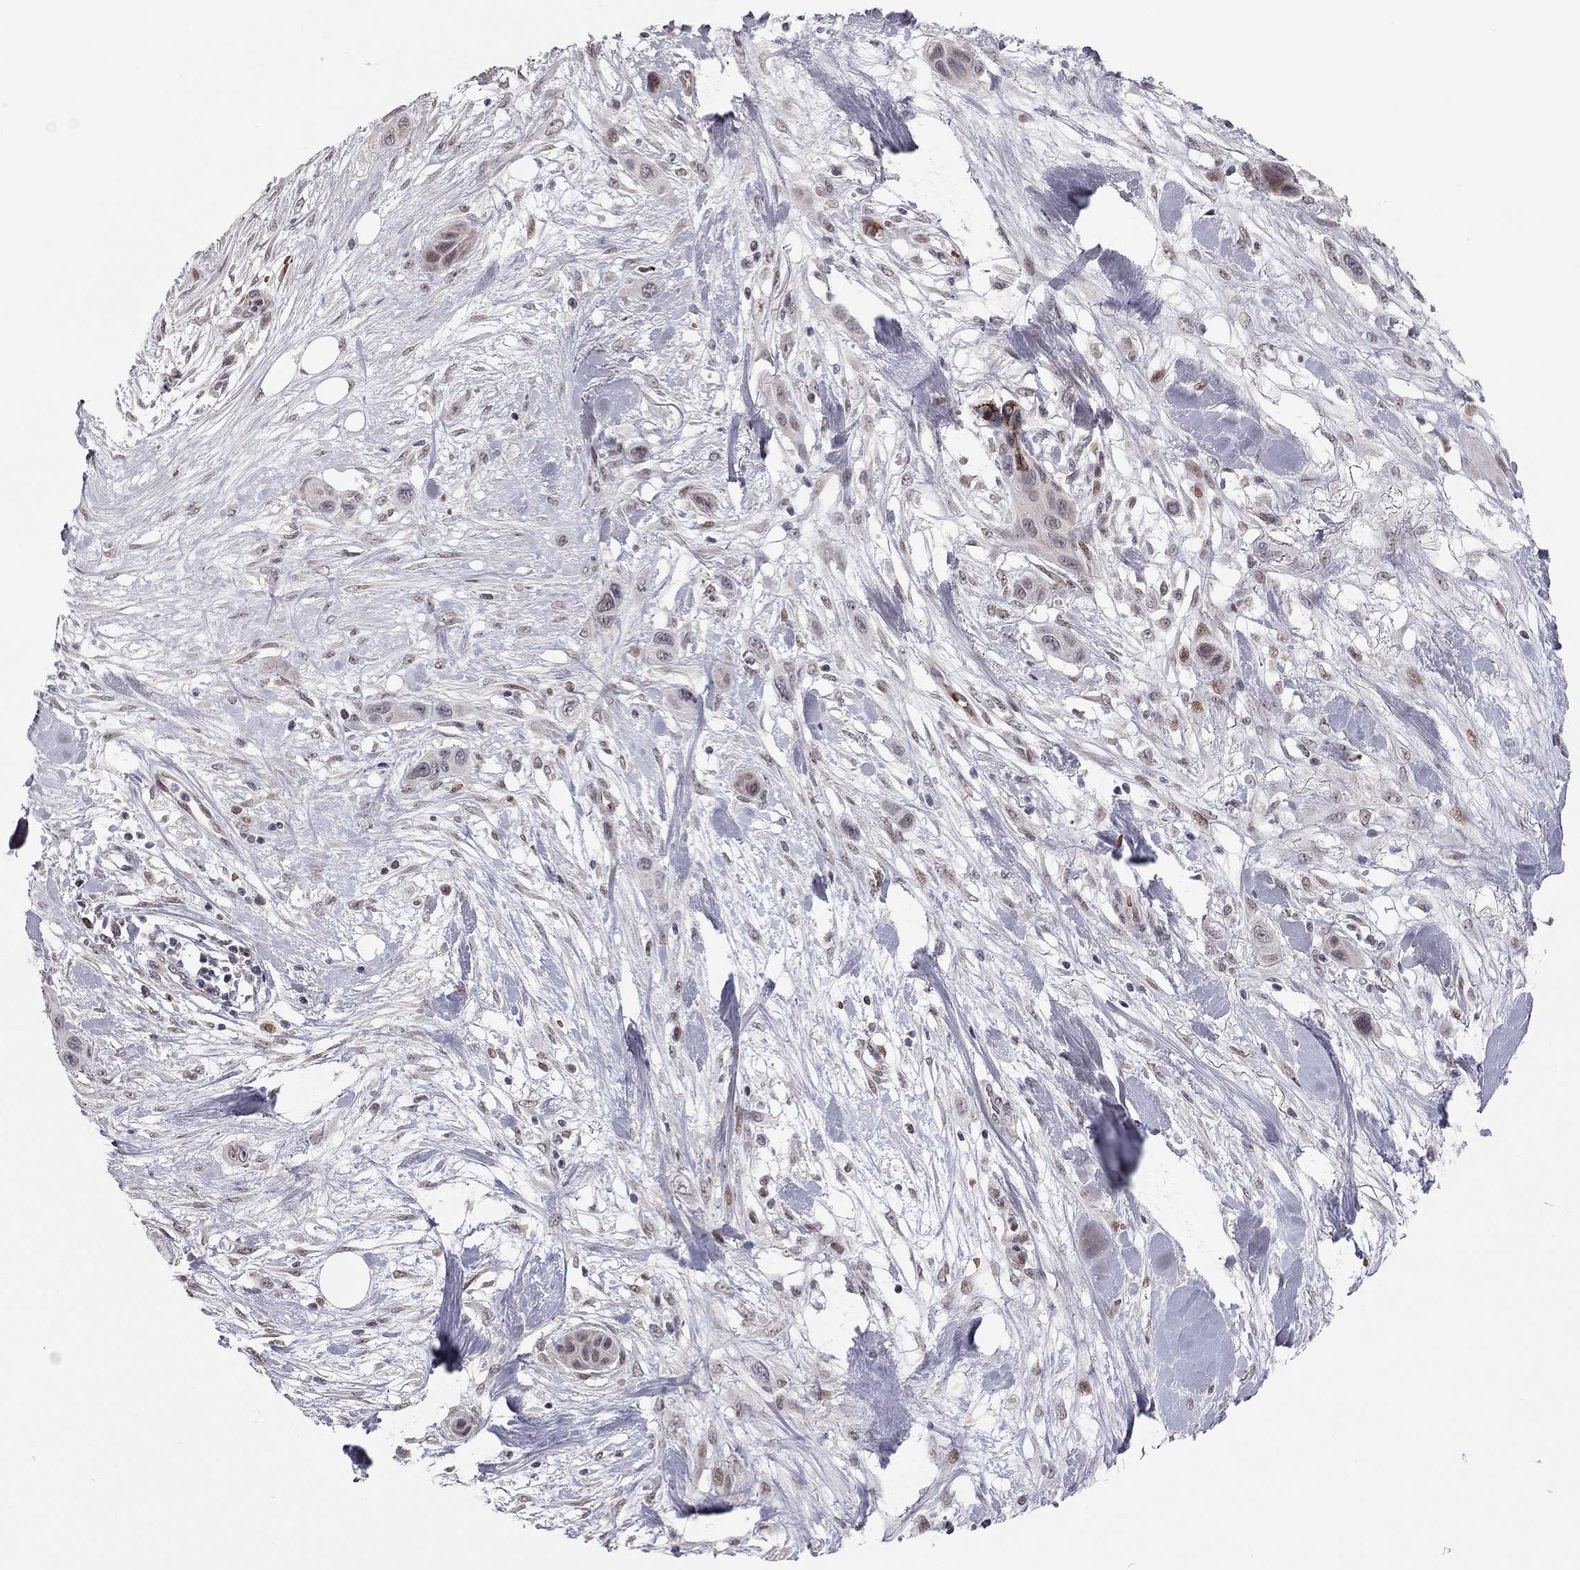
{"staining": {"intensity": "negative", "quantity": "none", "location": "none"}, "tissue": "skin cancer", "cell_type": "Tumor cells", "image_type": "cancer", "snomed": [{"axis": "morphology", "description": "Squamous cell carcinoma, NOS"}, {"axis": "topography", "description": "Skin"}], "caption": "This micrograph is of skin cancer (squamous cell carcinoma) stained with immunohistochemistry (IHC) to label a protein in brown with the nuclei are counter-stained blue. There is no positivity in tumor cells.", "gene": "MC3R", "patient": {"sex": "male", "age": 79}}